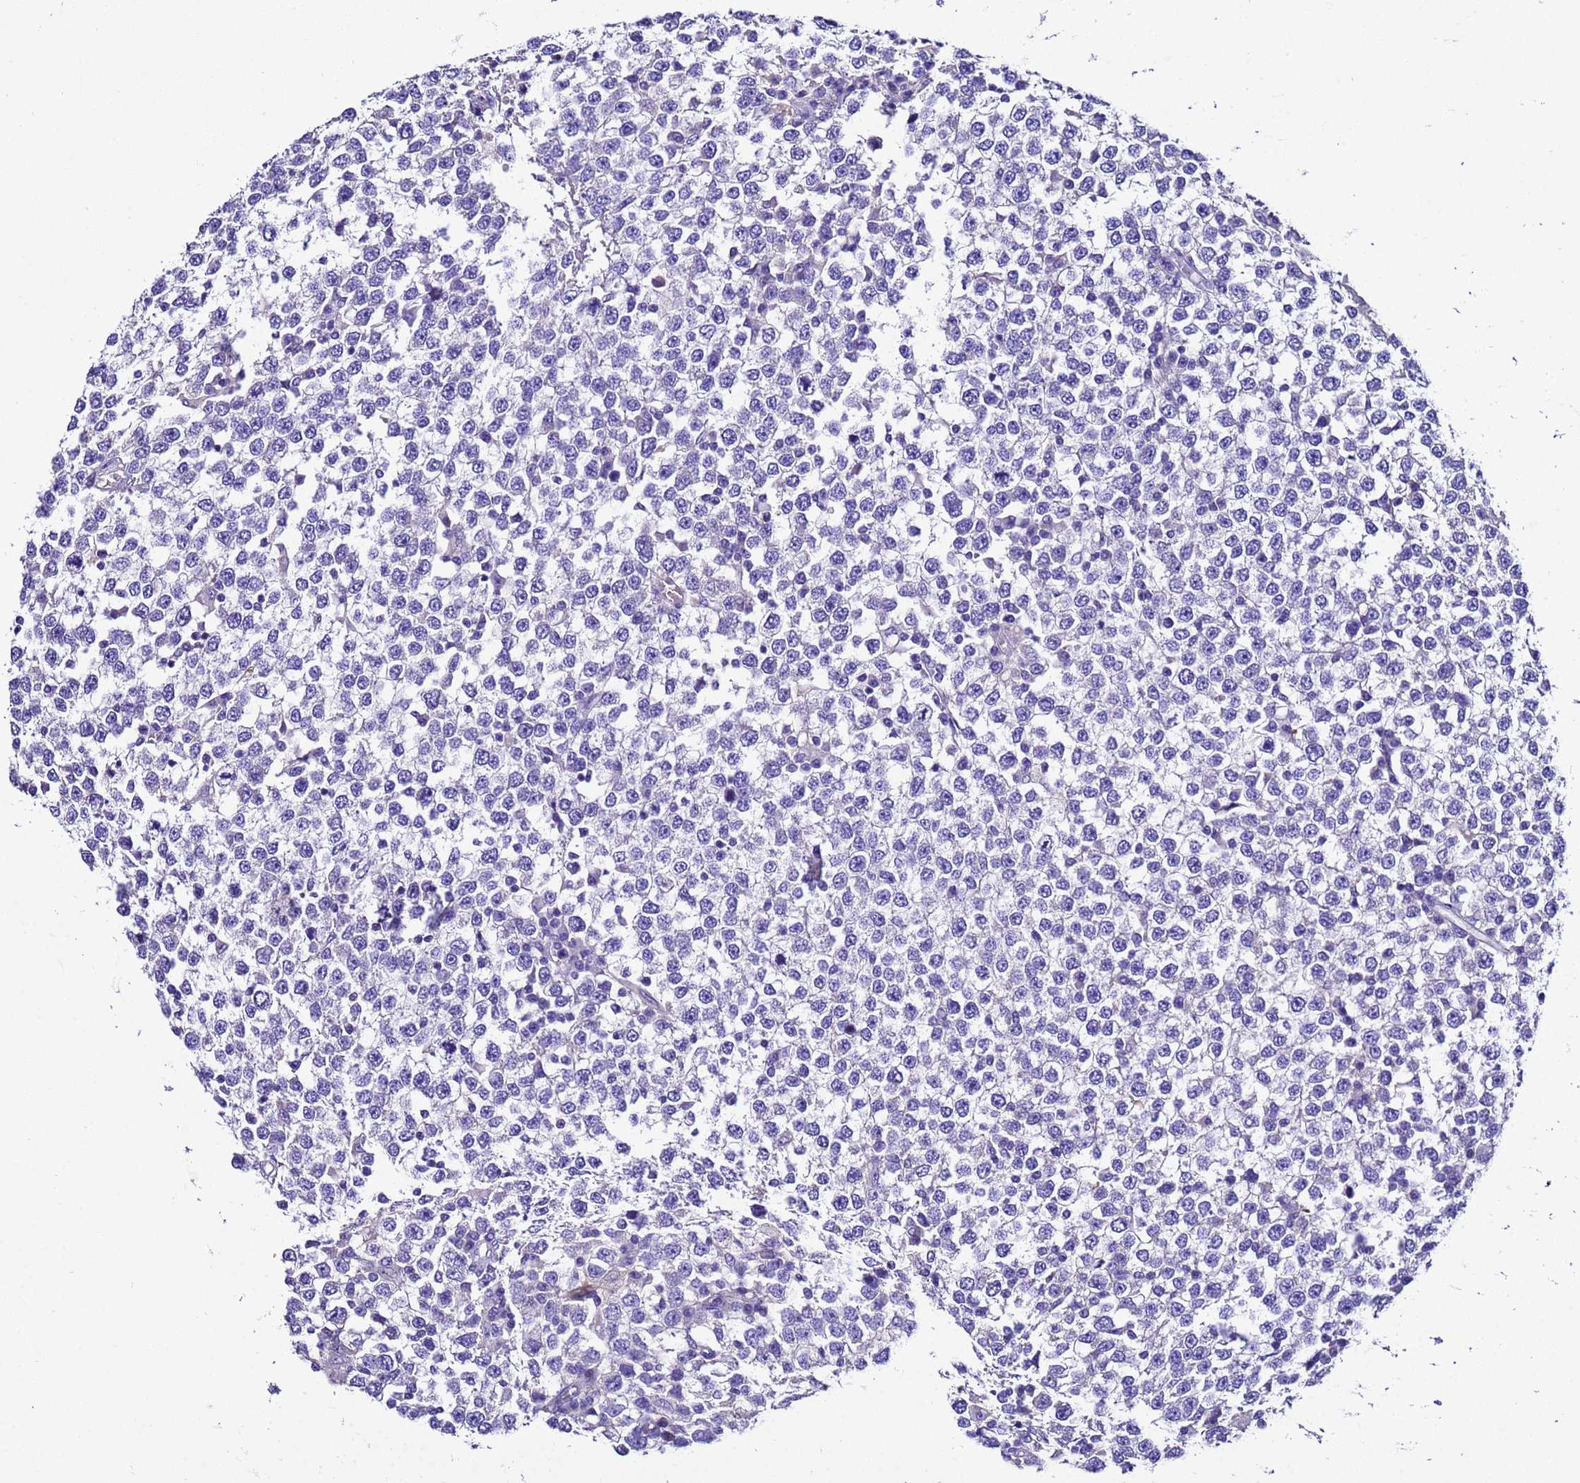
{"staining": {"intensity": "negative", "quantity": "none", "location": "none"}, "tissue": "testis cancer", "cell_type": "Tumor cells", "image_type": "cancer", "snomed": [{"axis": "morphology", "description": "Seminoma, NOS"}, {"axis": "topography", "description": "Testis"}], "caption": "High power microscopy histopathology image of an immunohistochemistry (IHC) image of testis cancer (seminoma), revealing no significant positivity in tumor cells. (DAB (3,3'-diaminobenzidine) IHC visualized using brightfield microscopy, high magnification).", "gene": "UGT2A1", "patient": {"sex": "male", "age": 65}}